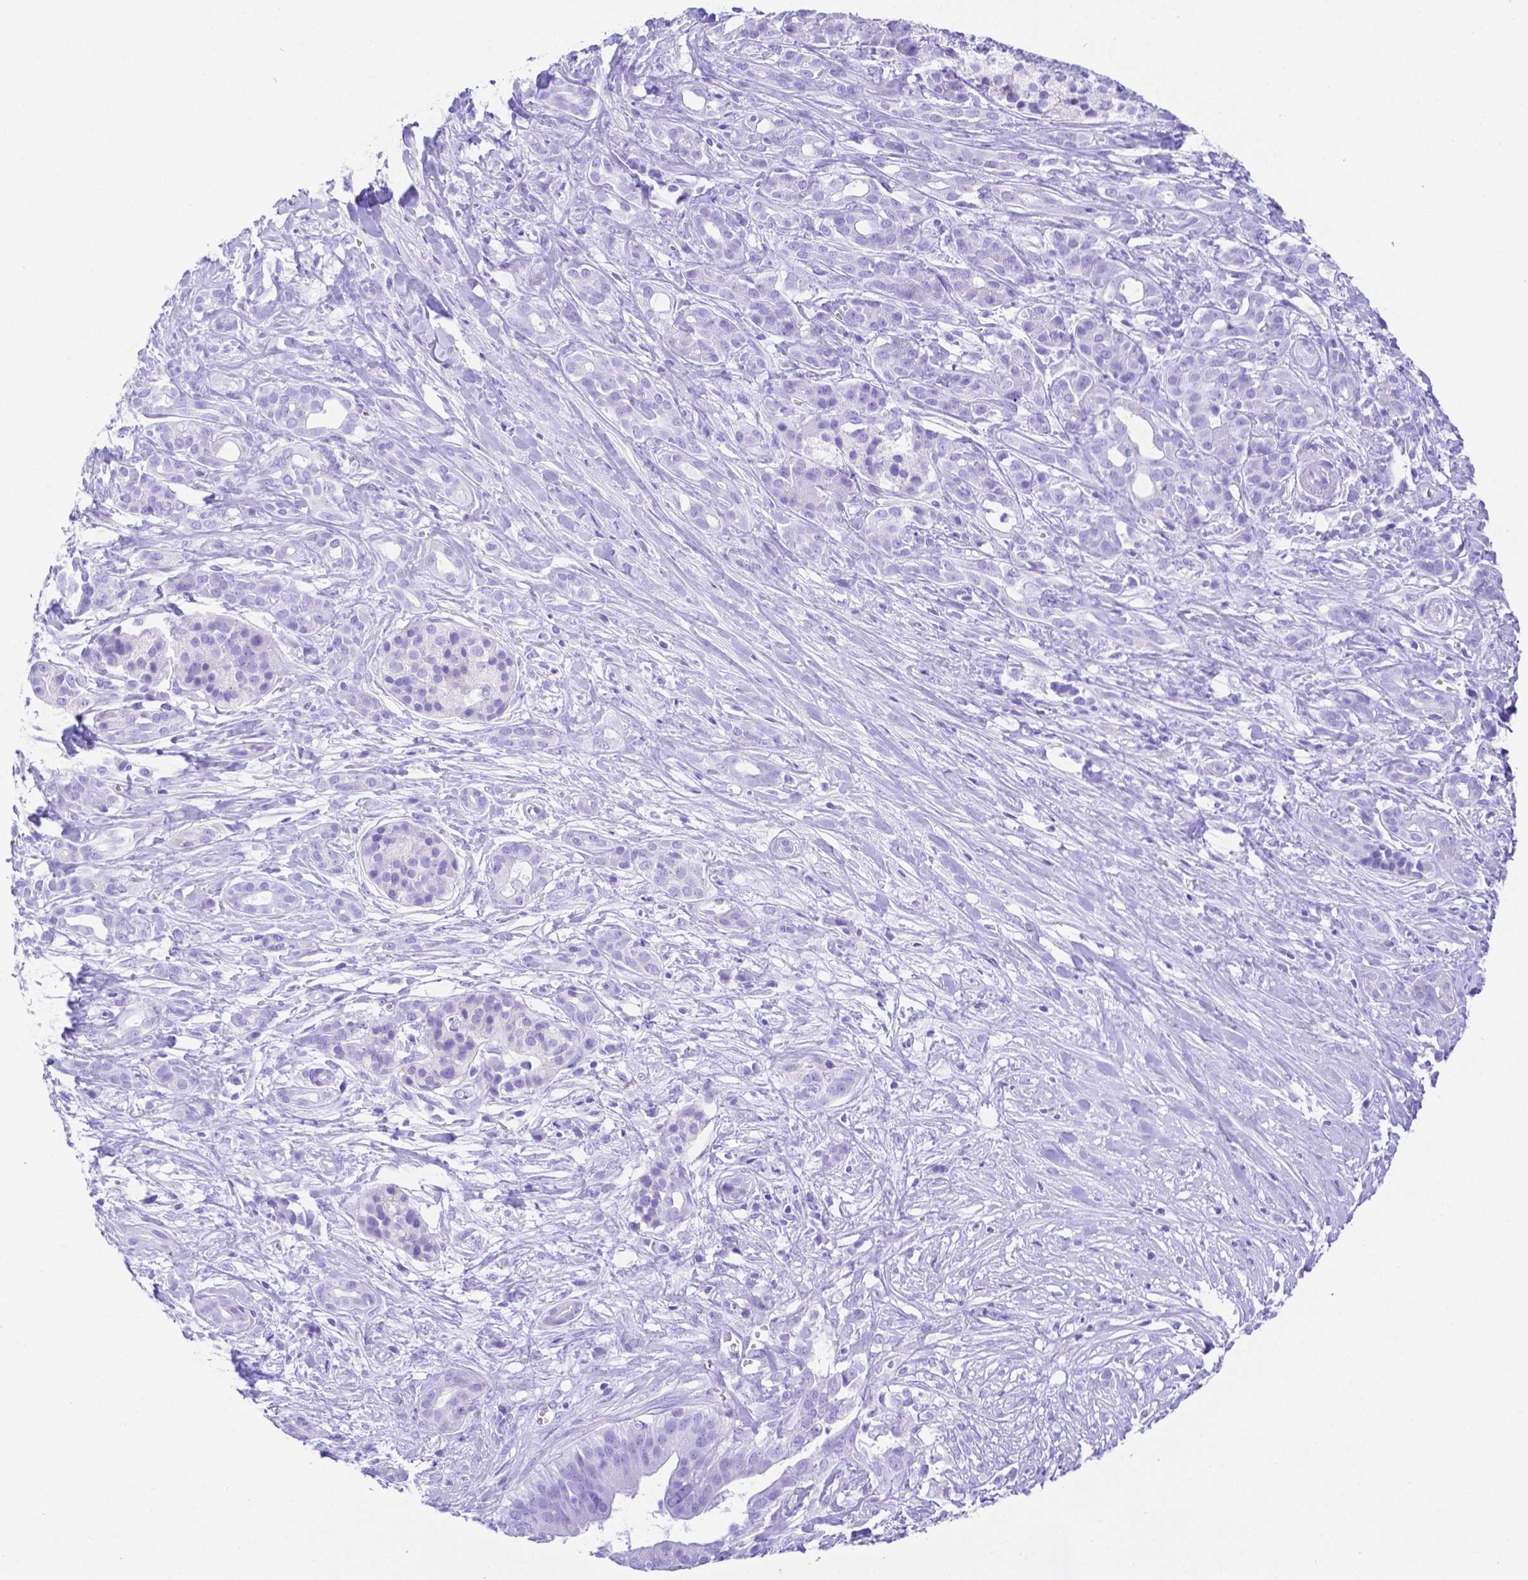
{"staining": {"intensity": "negative", "quantity": "none", "location": "none"}, "tissue": "pancreatic cancer", "cell_type": "Tumor cells", "image_type": "cancer", "snomed": [{"axis": "morphology", "description": "Adenocarcinoma, NOS"}, {"axis": "topography", "description": "Pancreas"}], "caption": "Immunohistochemistry of adenocarcinoma (pancreatic) demonstrates no positivity in tumor cells. The staining is performed using DAB (3,3'-diaminobenzidine) brown chromogen with nuclei counter-stained in using hematoxylin.", "gene": "SMR3A", "patient": {"sex": "male", "age": 61}}